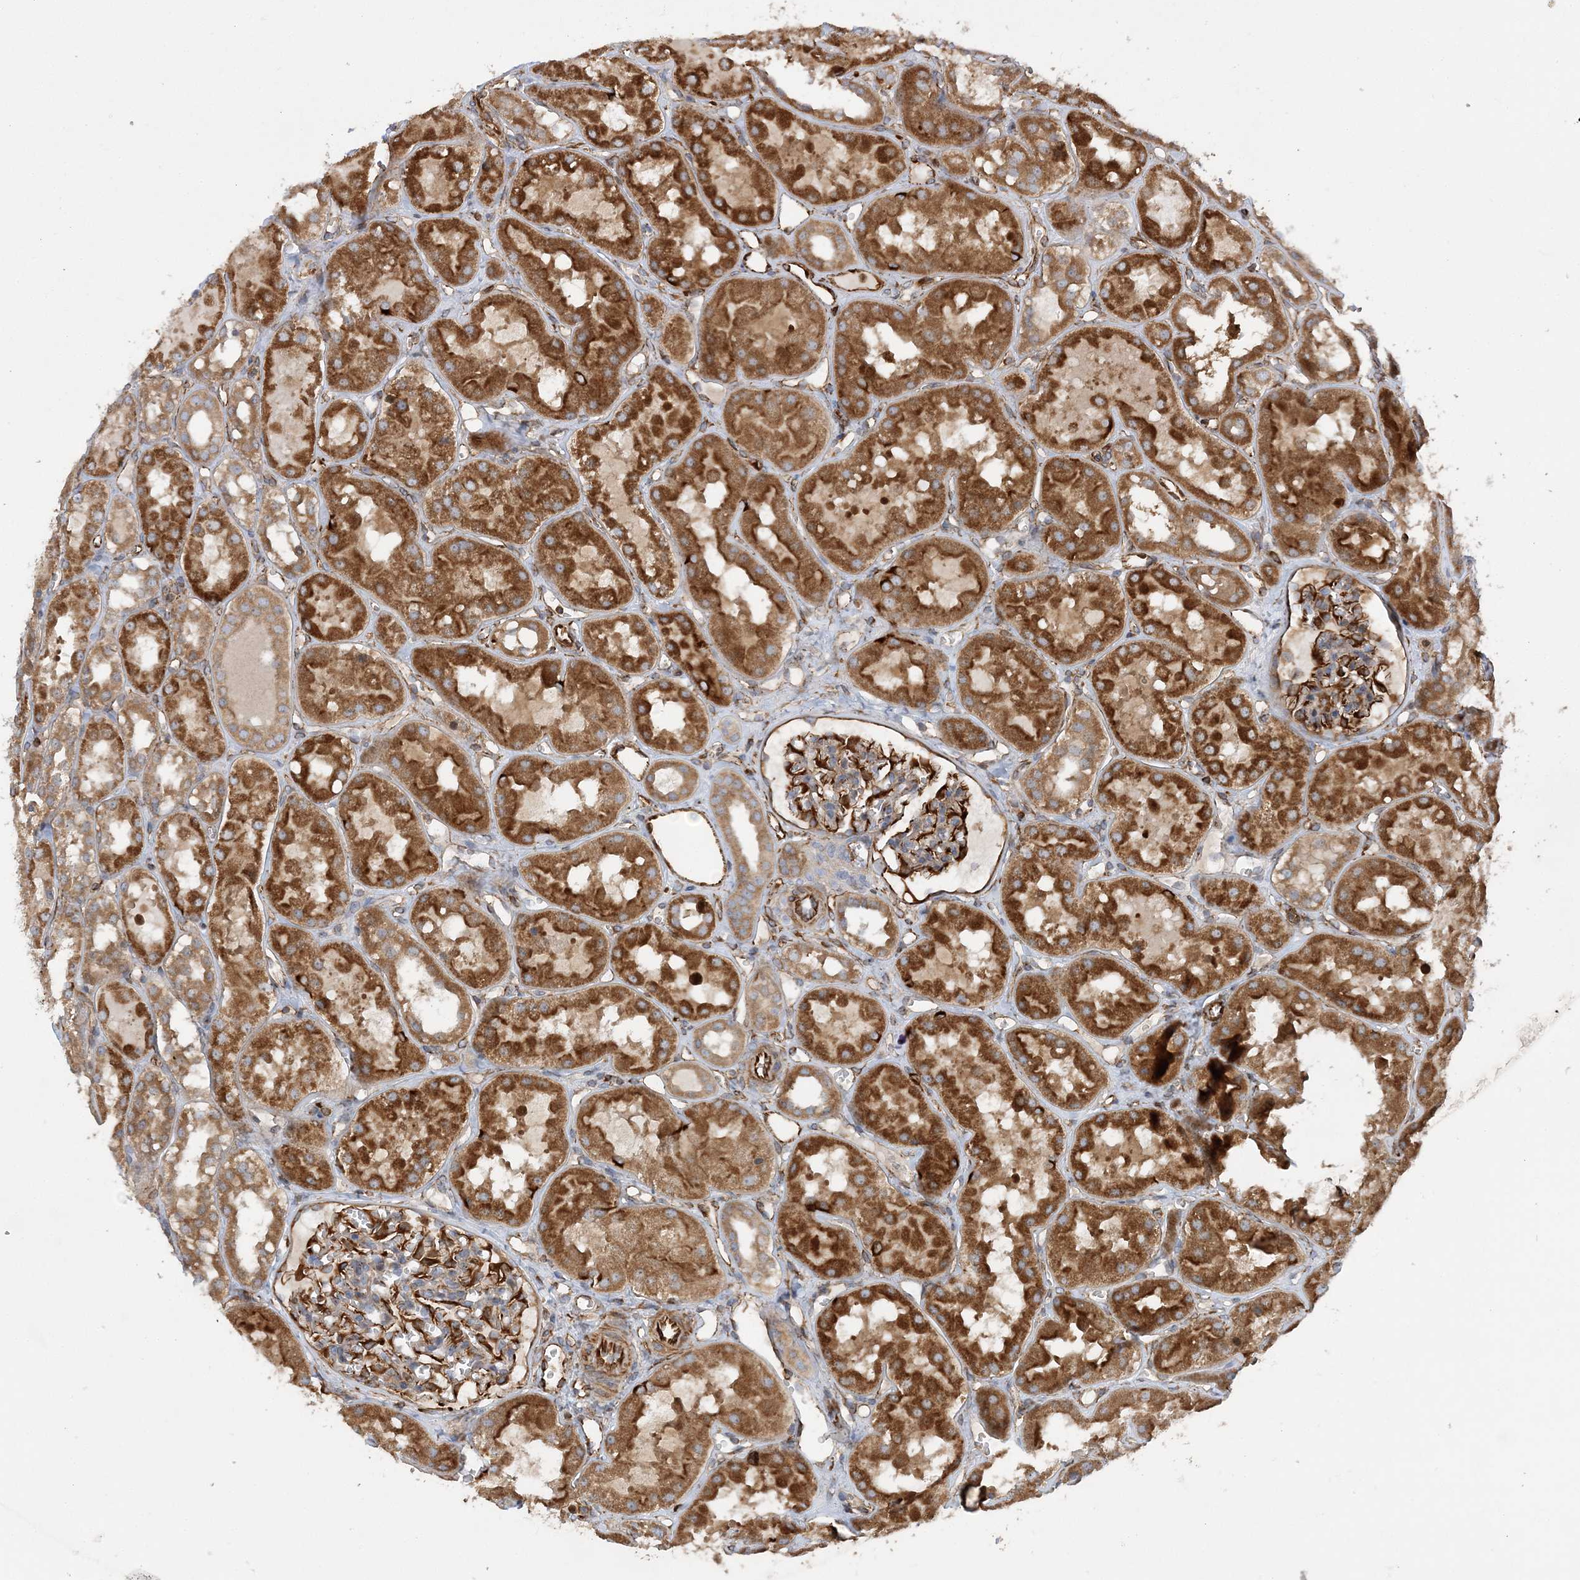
{"staining": {"intensity": "strong", "quantity": "<25%", "location": "cytoplasmic/membranous"}, "tissue": "kidney", "cell_type": "Cells in glomeruli", "image_type": "normal", "snomed": [{"axis": "morphology", "description": "Normal tissue, NOS"}, {"axis": "topography", "description": "Kidney"}], "caption": "There is medium levels of strong cytoplasmic/membranous positivity in cells in glomeruli of unremarkable kidney, as demonstrated by immunohistochemical staining (brown color).", "gene": "FAM114A2", "patient": {"sex": "male", "age": 16}}